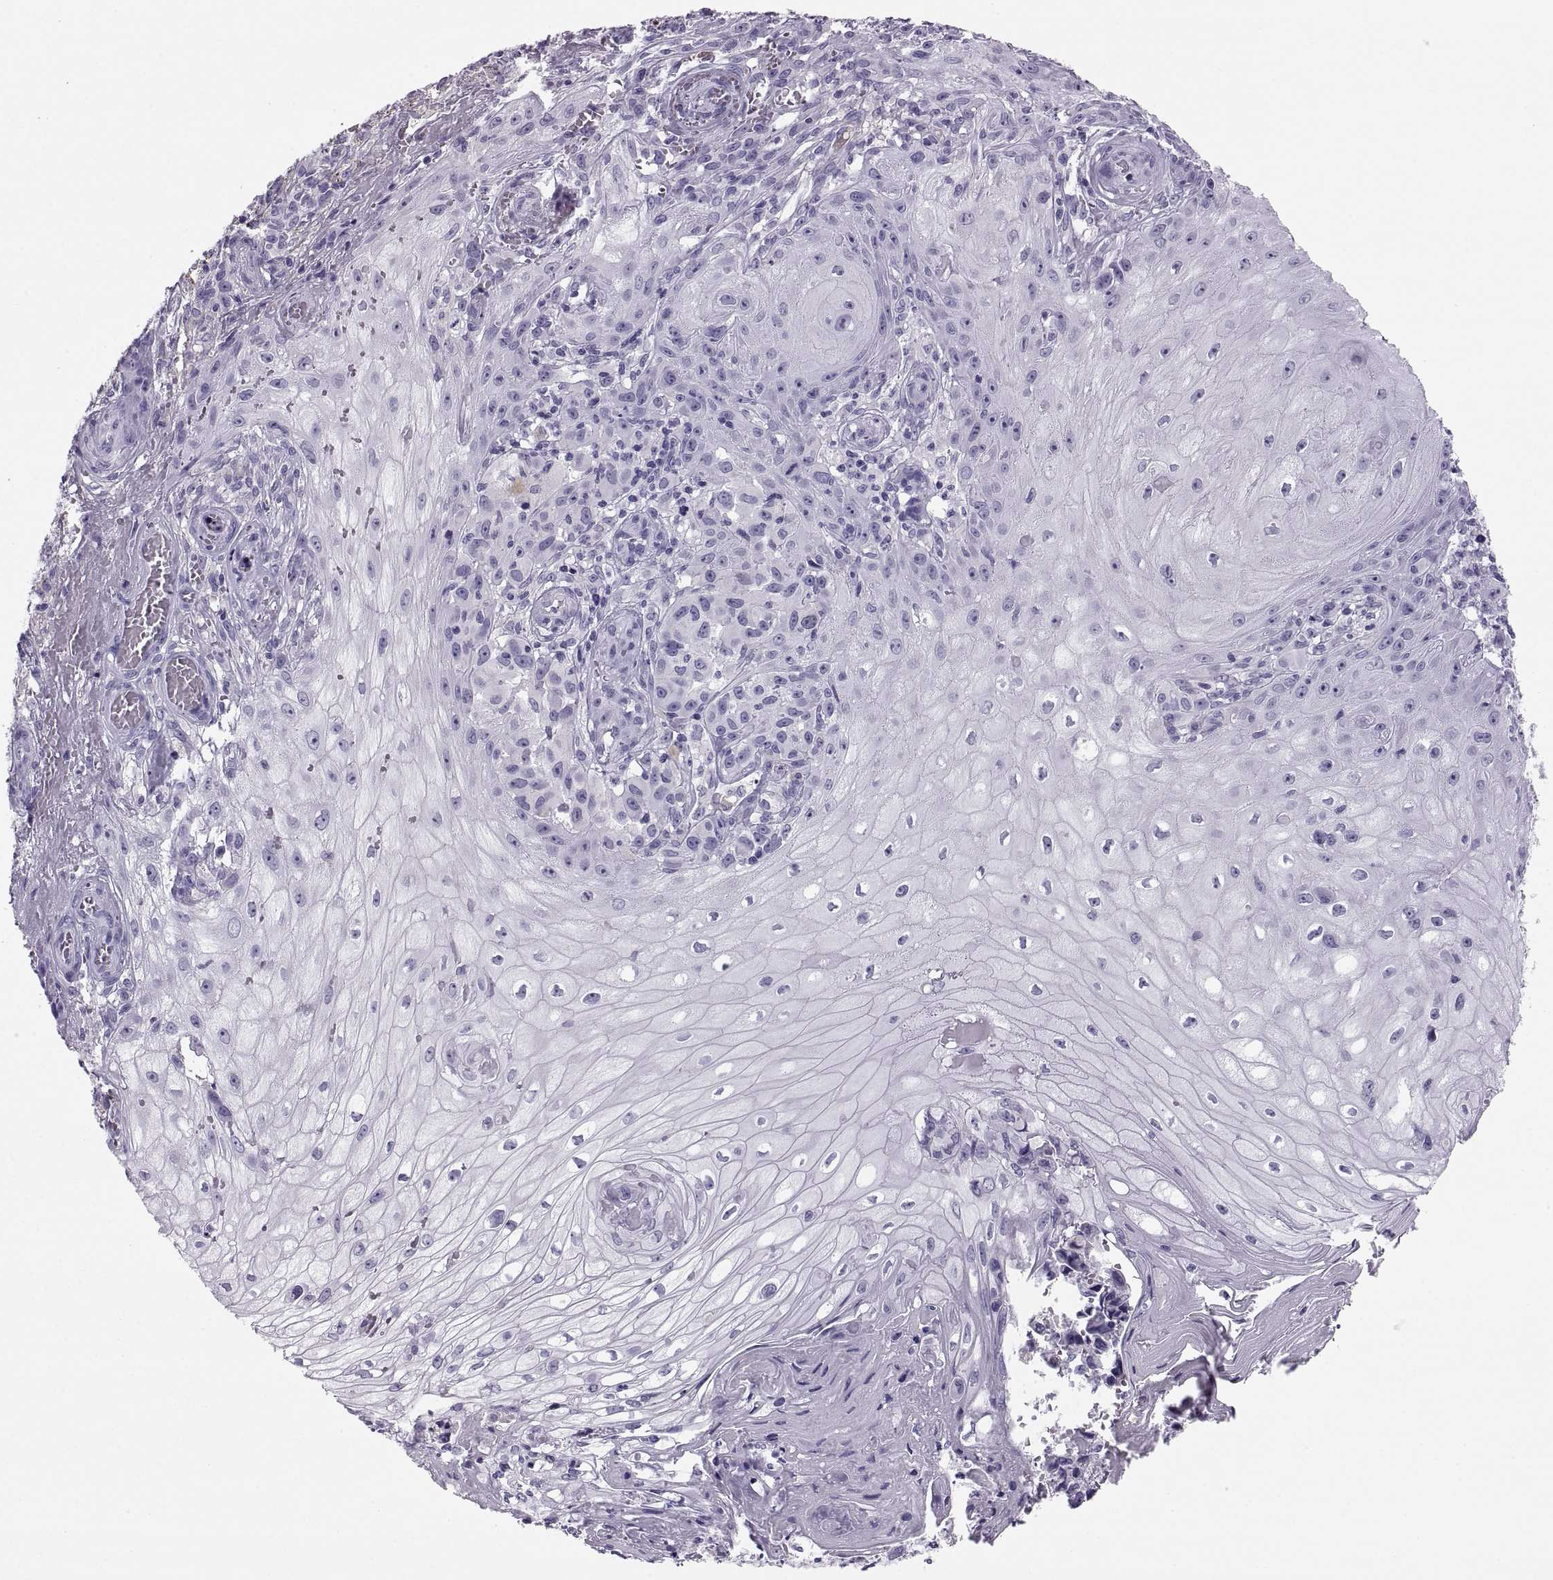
{"staining": {"intensity": "negative", "quantity": "none", "location": "none"}, "tissue": "melanoma", "cell_type": "Tumor cells", "image_type": "cancer", "snomed": [{"axis": "morphology", "description": "Malignant melanoma, NOS"}, {"axis": "topography", "description": "Skin"}], "caption": "Tumor cells are negative for protein expression in human melanoma.", "gene": "CT47A10", "patient": {"sex": "female", "age": 53}}